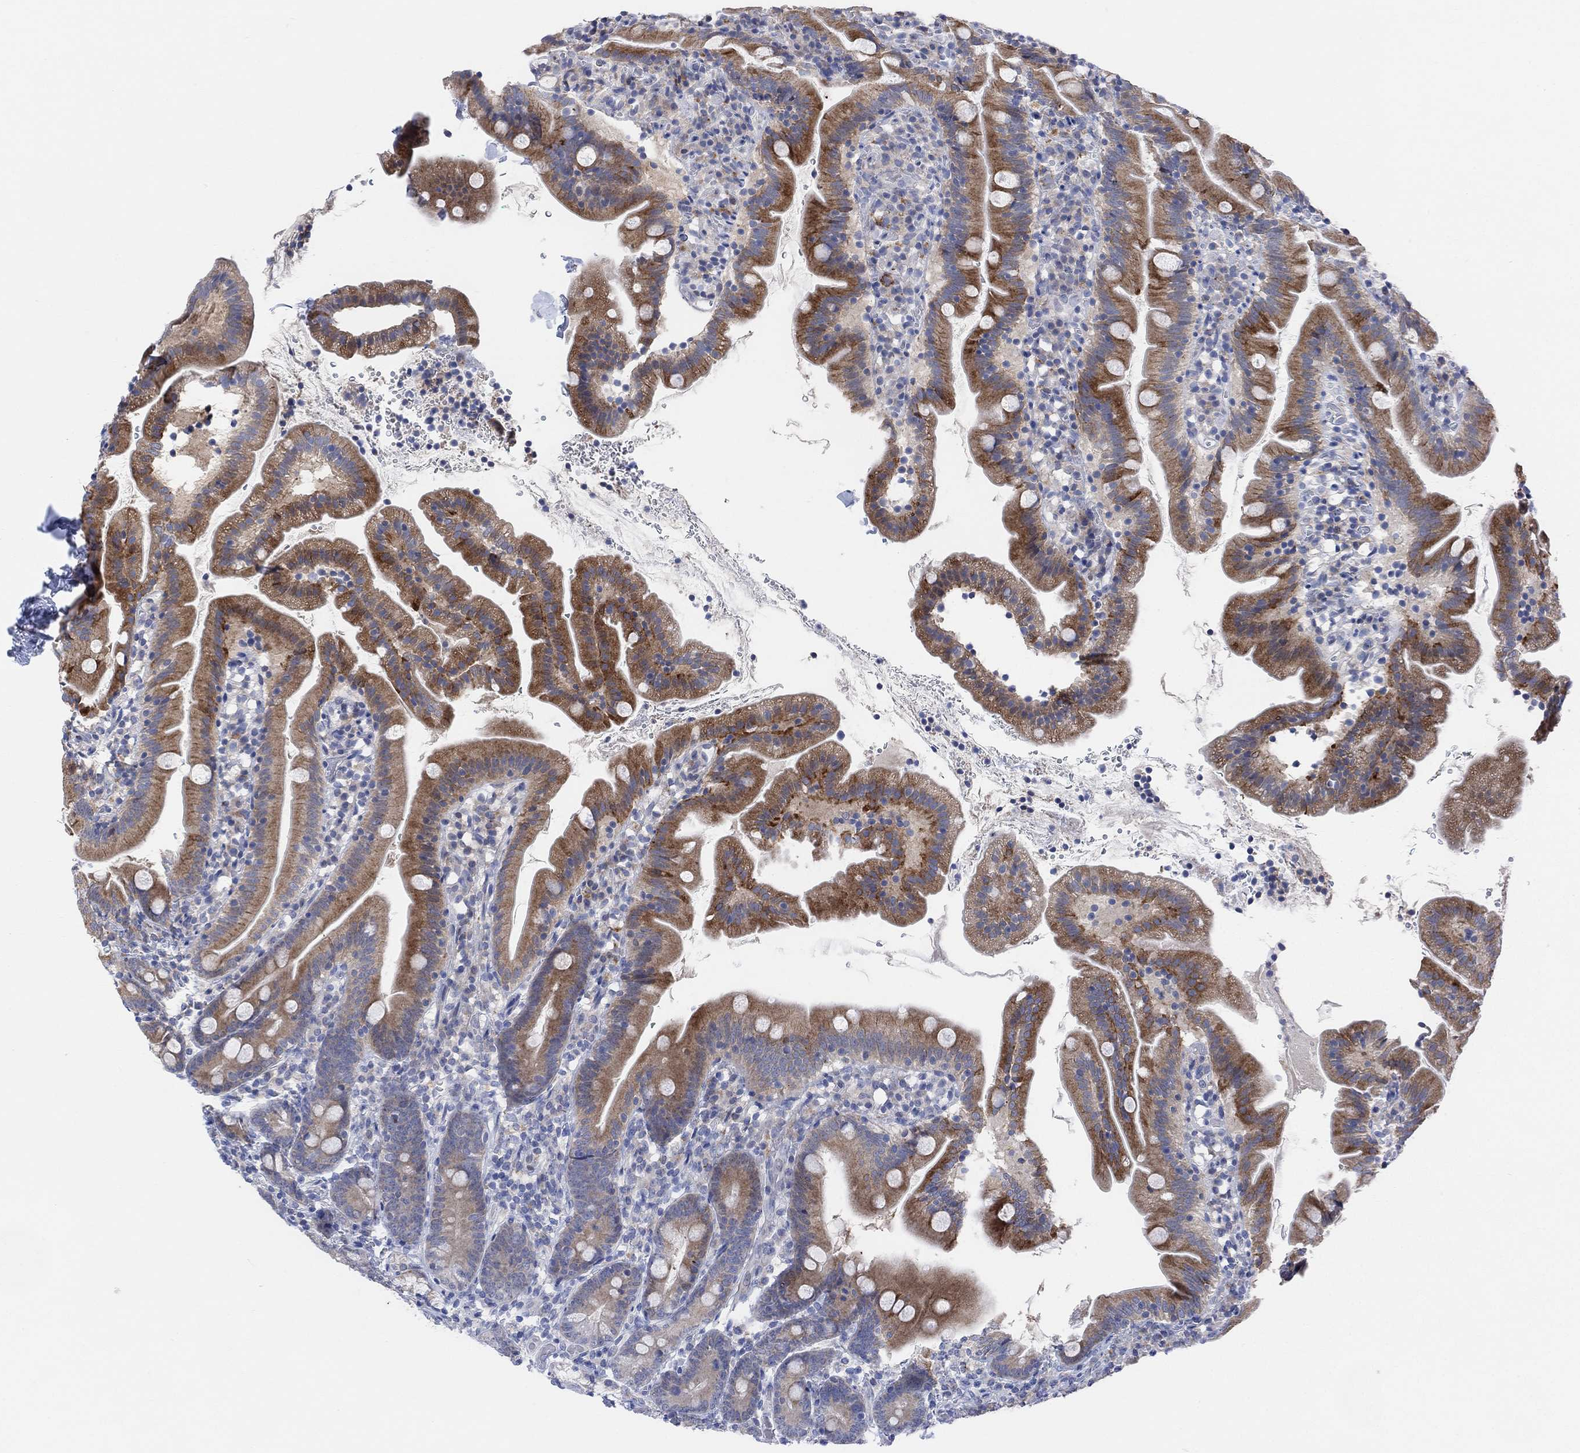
{"staining": {"intensity": "strong", "quantity": "25%-75%", "location": "cytoplasmic/membranous"}, "tissue": "duodenum", "cell_type": "Glandular cells", "image_type": "normal", "snomed": [{"axis": "morphology", "description": "Normal tissue, NOS"}, {"axis": "topography", "description": "Duodenum"}], "caption": "Immunohistochemical staining of normal human duodenum reveals strong cytoplasmic/membranous protein positivity in approximately 25%-75% of glandular cells. (IHC, brightfield microscopy, high magnification).", "gene": "CNTF", "patient": {"sex": "female", "age": 67}}